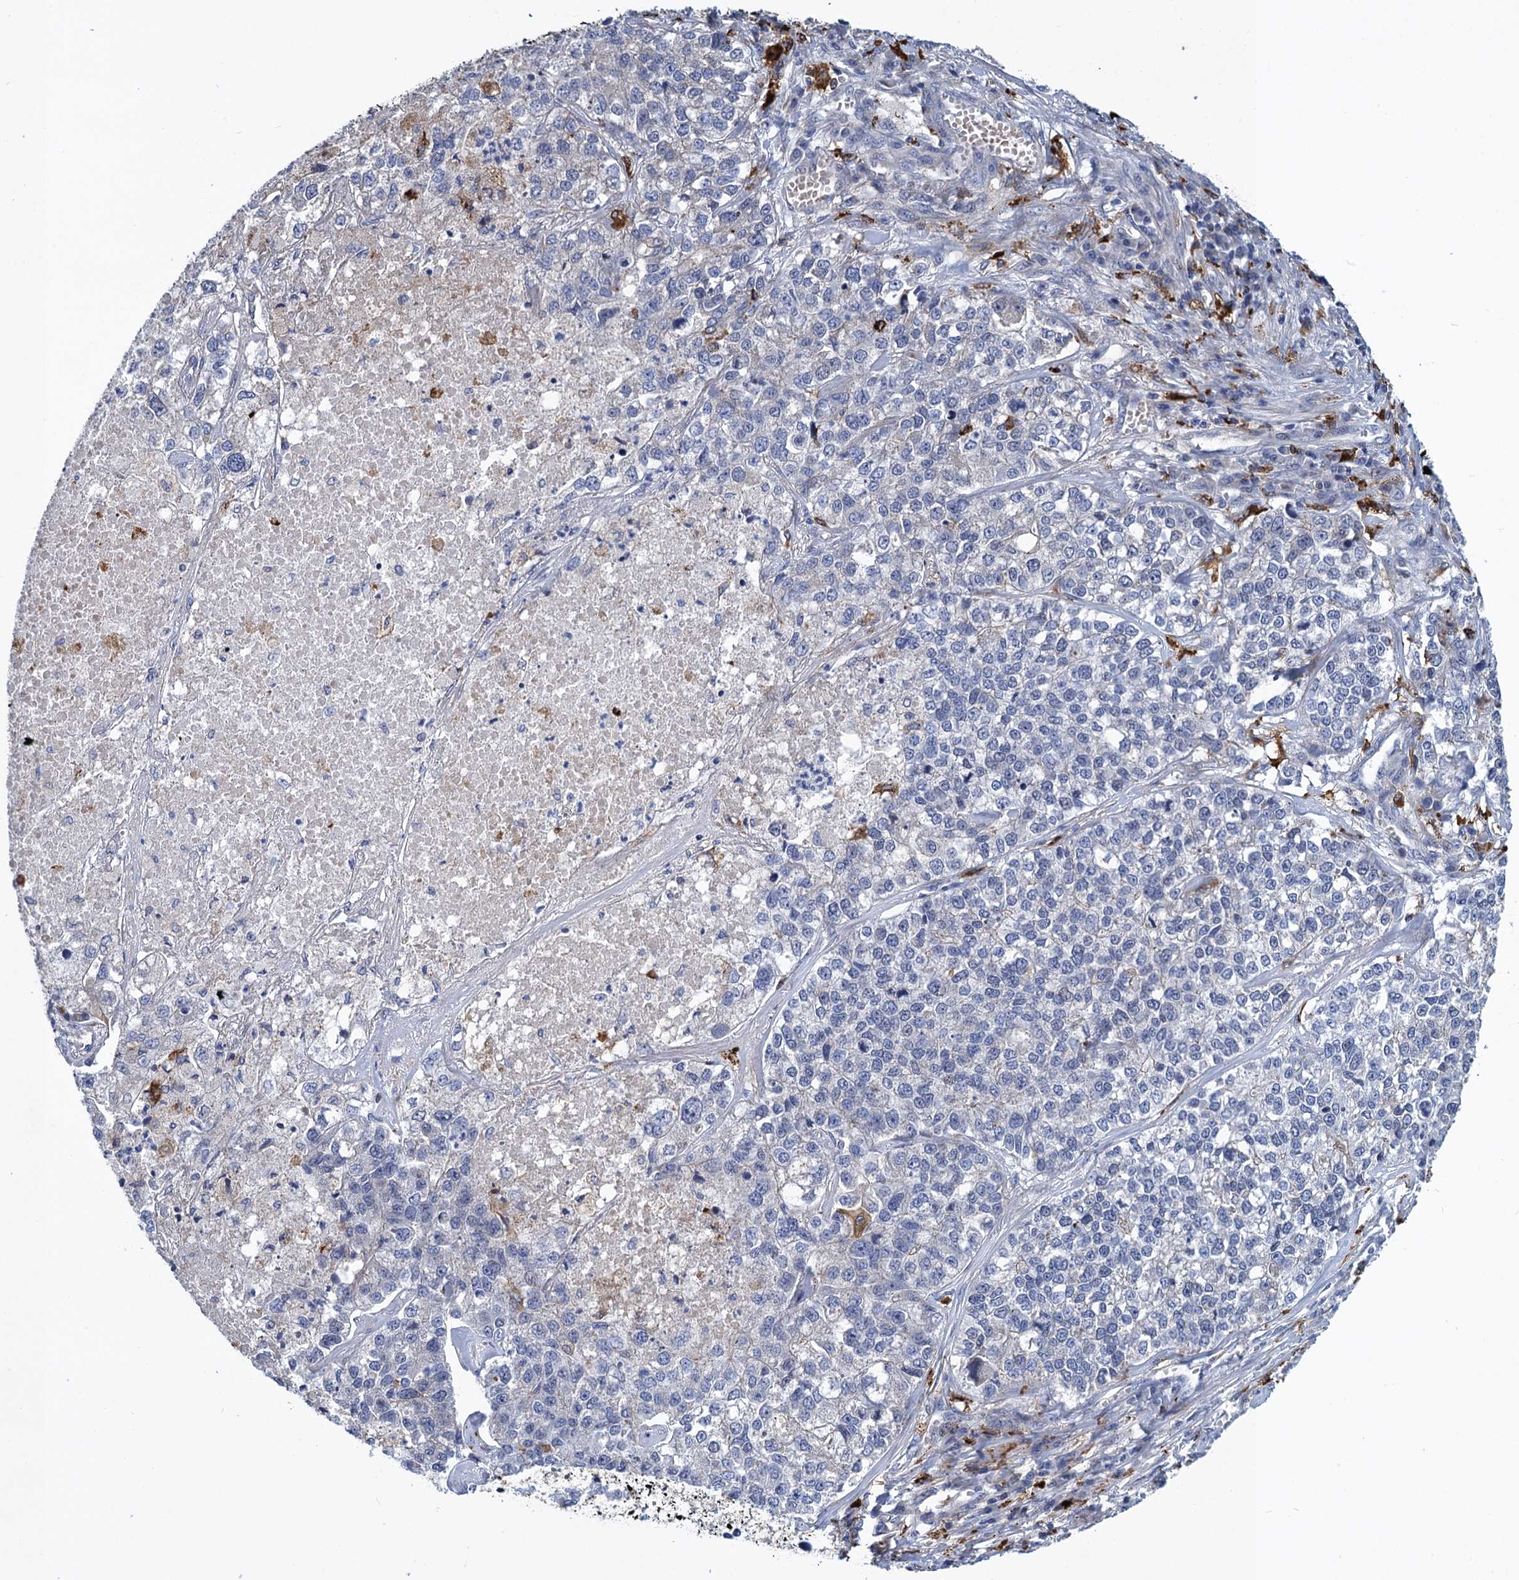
{"staining": {"intensity": "negative", "quantity": "none", "location": "none"}, "tissue": "lung cancer", "cell_type": "Tumor cells", "image_type": "cancer", "snomed": [{"axis": "morphology", "description": "Adenocarcinoma, NOS"}, {"axis": "topography", "description": "Lung"}], "caption": "Immunohistochemistry (IHC) photomicrograph of neoplastic tissue: human adenocarcinoma (lung) stained with DAB demonstrates no significant protein positivity in tumor cells. (Brightfield microscopy of DAB (3,3'-diaminobenzidine) immunohistochemistry (IHC) at high magnification).", "gene": "DNHD1", "patient": {"sex": "male", "age": 49}}